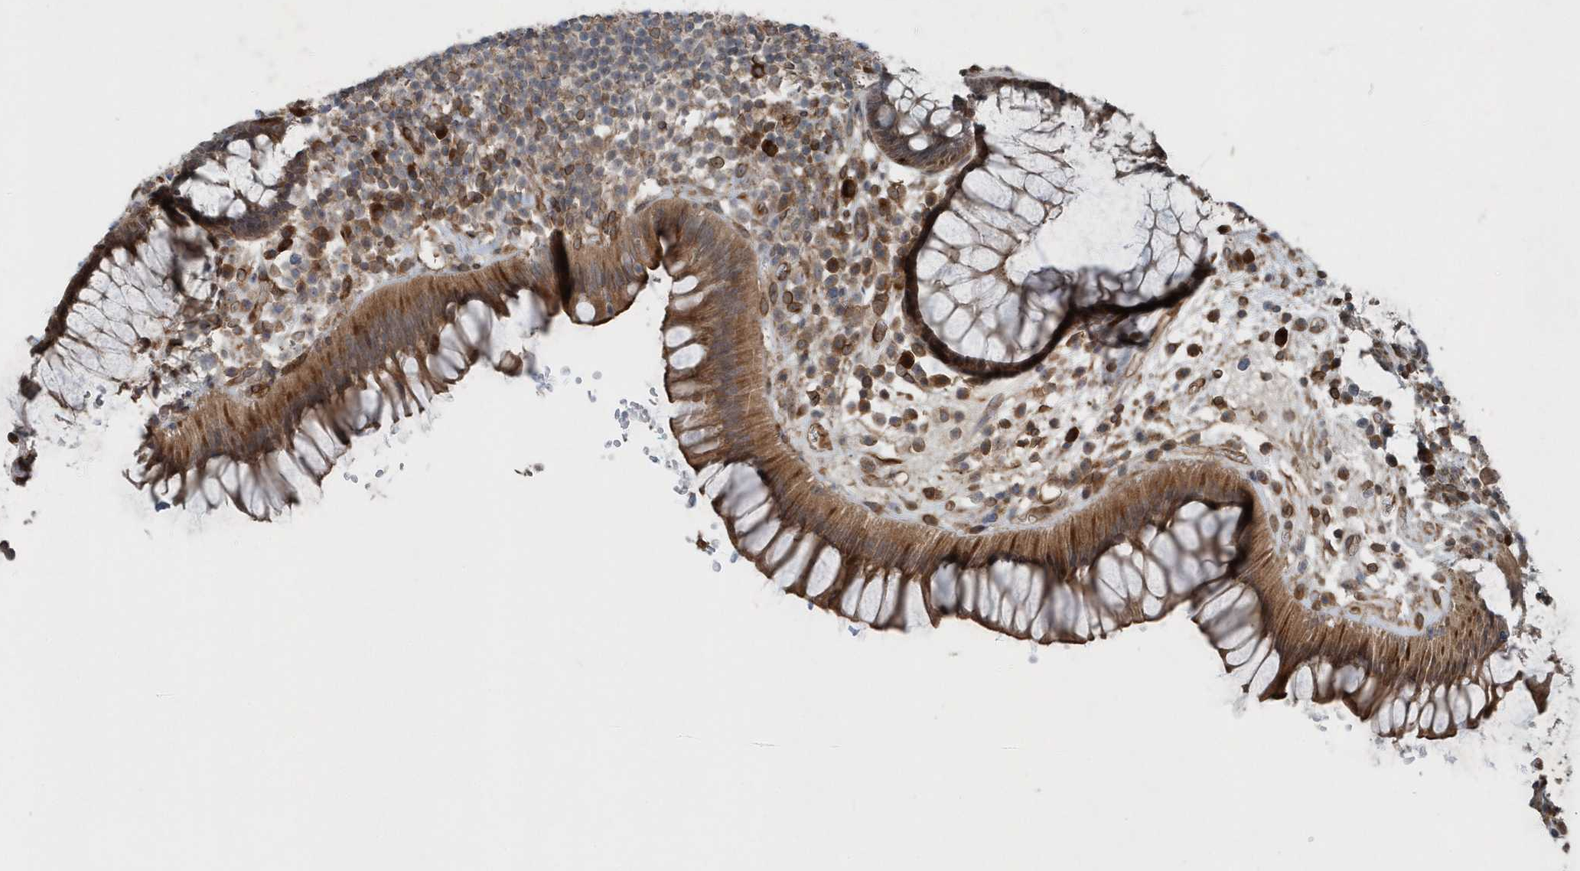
{"staining": {"intensity": "moderate", "quantity": ">75%", "location": "cytoplasmic/membranous"}, "tissue": "rectum", "cell_type": "Glandular cells", "image_type": "normal", "snomed": [{"axis": "morphology", "description": "Normal tissue, NOS"}, {"axis": "topography", "description": "Rectum"}], "caption": "Moderate cytoplasmic/membranous protein positivity is appreciated in approximately >75% of glandular cells in rectum. Using DAB (3,3'-diaminobenzidine) (brown) and hematoxylin (blue) stains, captured at high magnification using brightfield microscopy.", "gene": "MCC", "patient": {"sex": "male", "age": 51}}